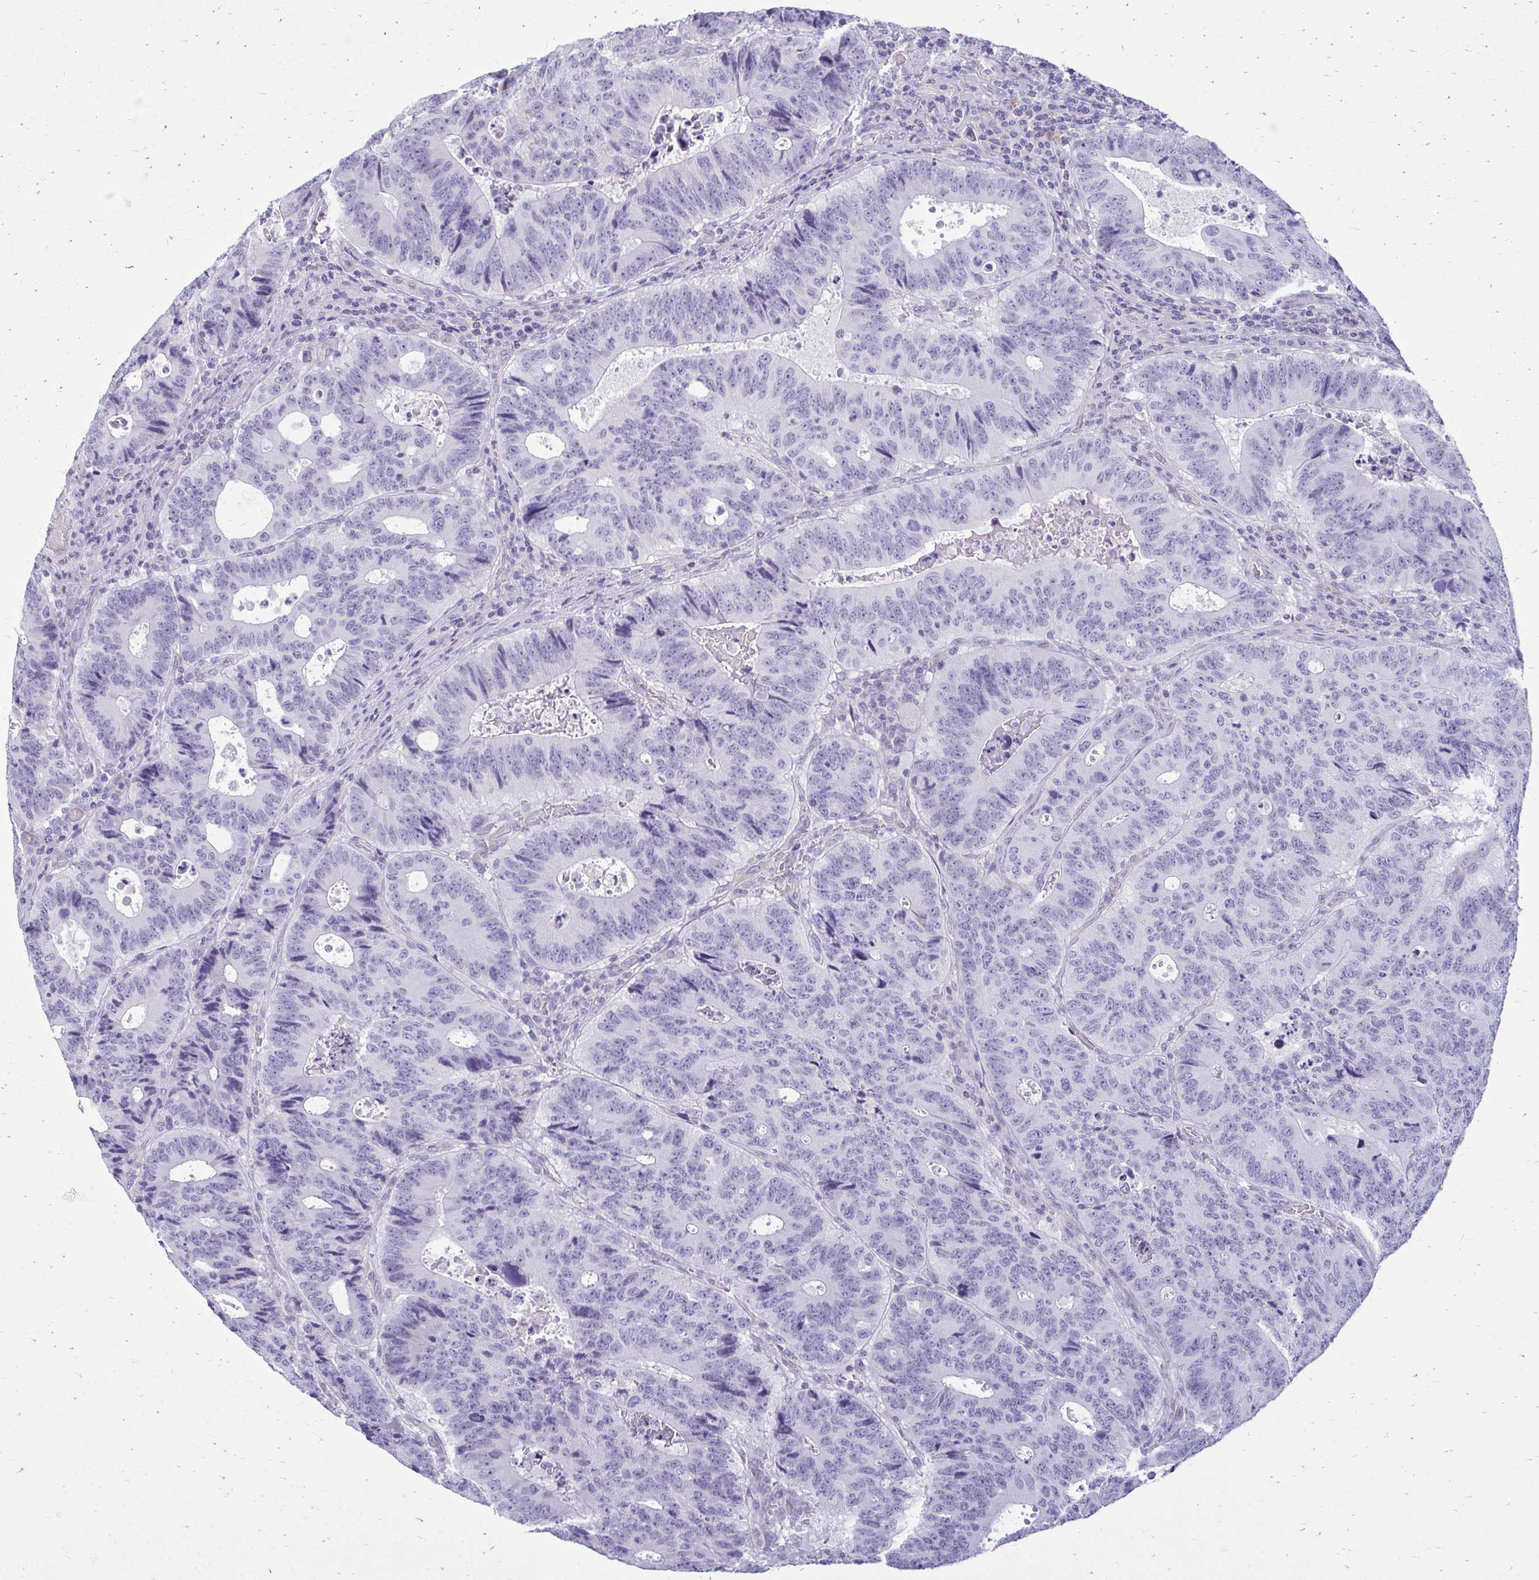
{"staining": {"intensity": "negative", "quantity": "none", "location": "none"}, "tissue": "colorectal cancer", "cell_type": "Tumor cells", "image_type": "cancer", "snomed": [{"axis": "morphology", "description": "Adenocarcinoma, NOS"}, {"axis": "topography", "description": "Colon"}], "caption": "Image shows no significant protein expression in tumor cells of adenocarcinoma (colorectal).", "gene": "FABP3", "patient": {"sex": "male", "age": 62}}